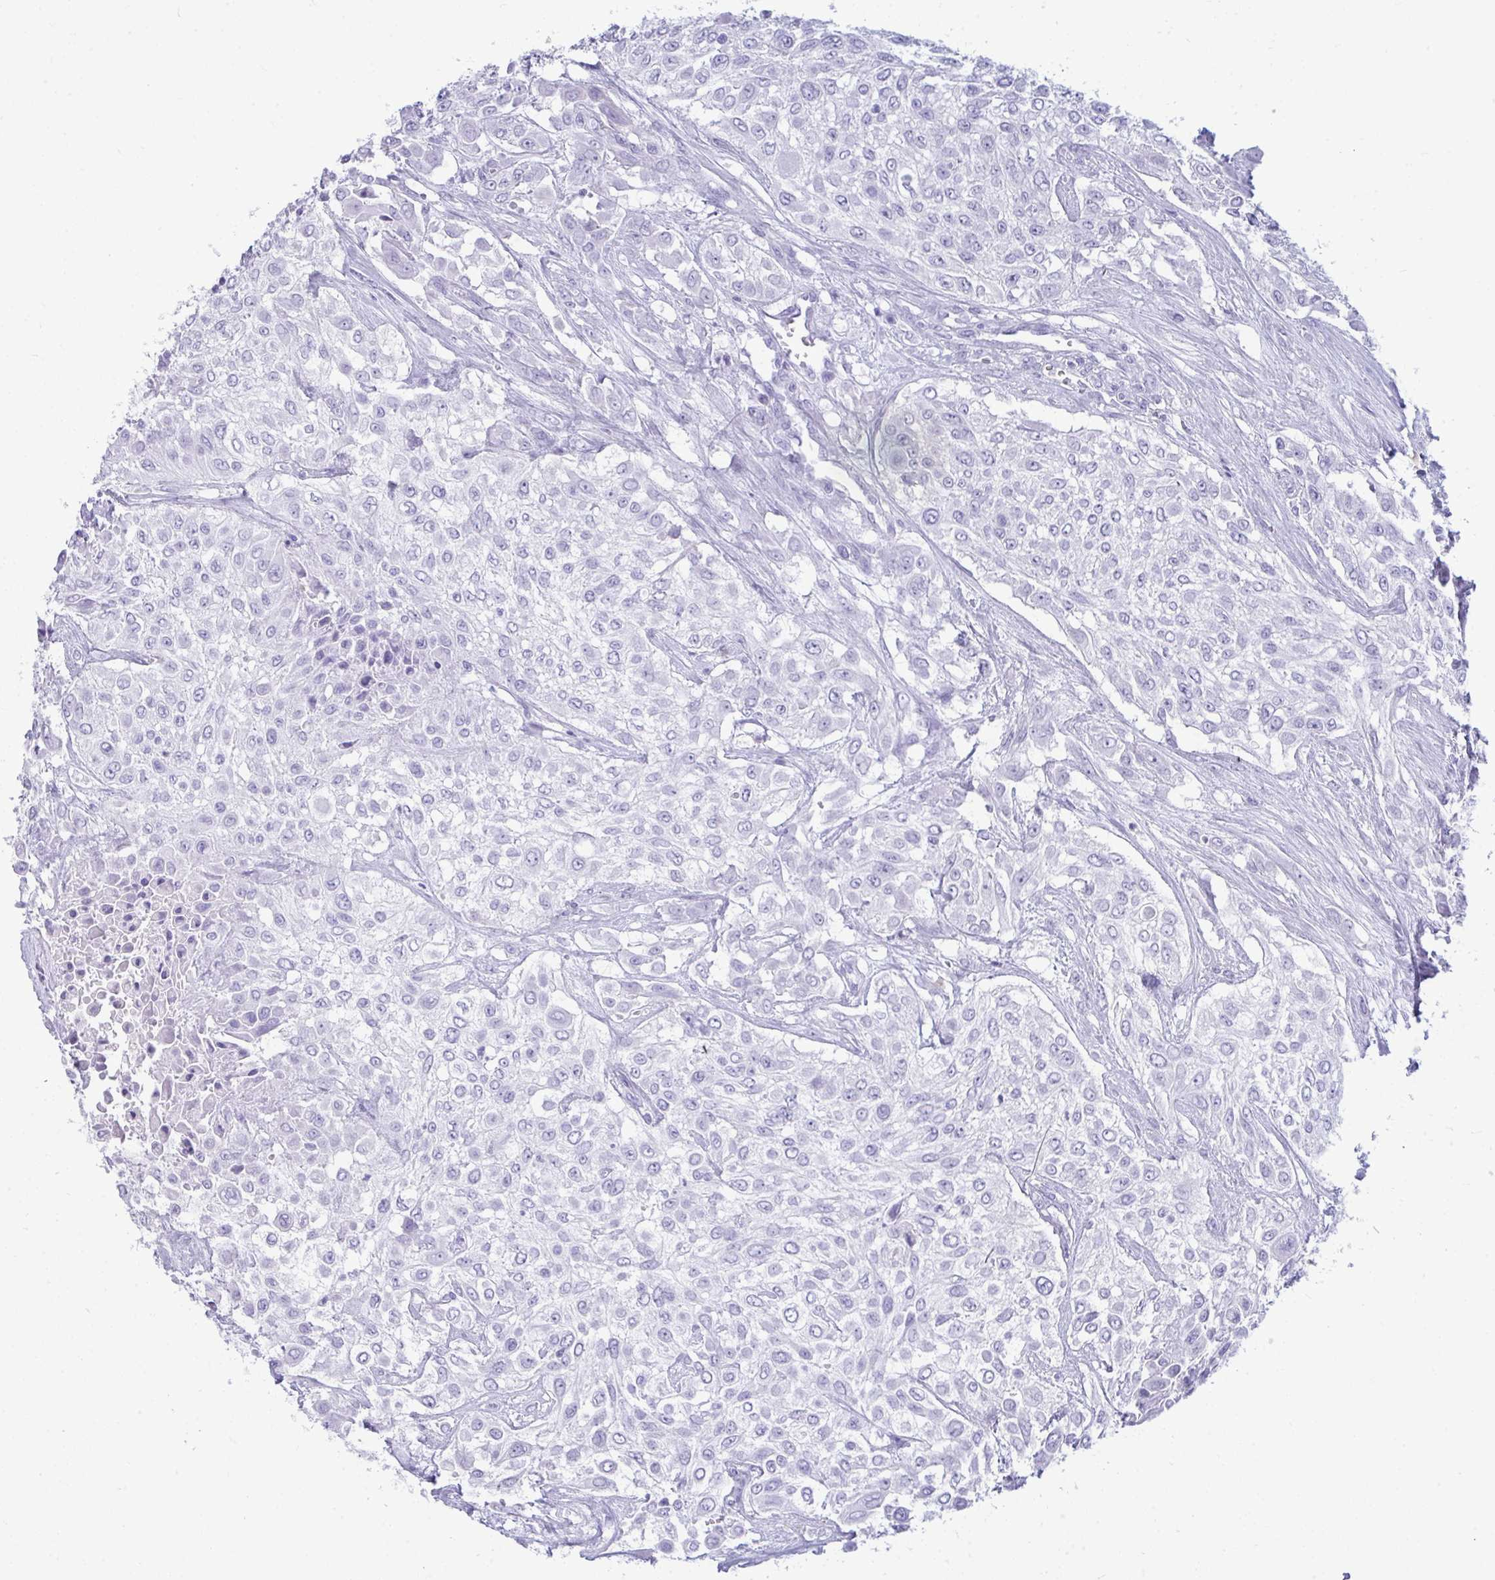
{"staining": {"intensity": "negative", "quantity": "none", "location": "none"}, "tissue": "urothelial cancer", "cell_type": "Tumor cells", "image_type": "cancer", "snomed": [{"axis": "morphology", "description": "Urothelial carcinoma, High grade"}, {"axis": "topography", "description": "Urinary bladder"}], "caption": "High power microscopy micrograph of an immunohistochemistry (IHC) photomicrograph of urothelial cancer, revealing no significant positivity in tumor cells.", "gene": "ANKRD60", "patient": {"sex": "male", "age": 57}}